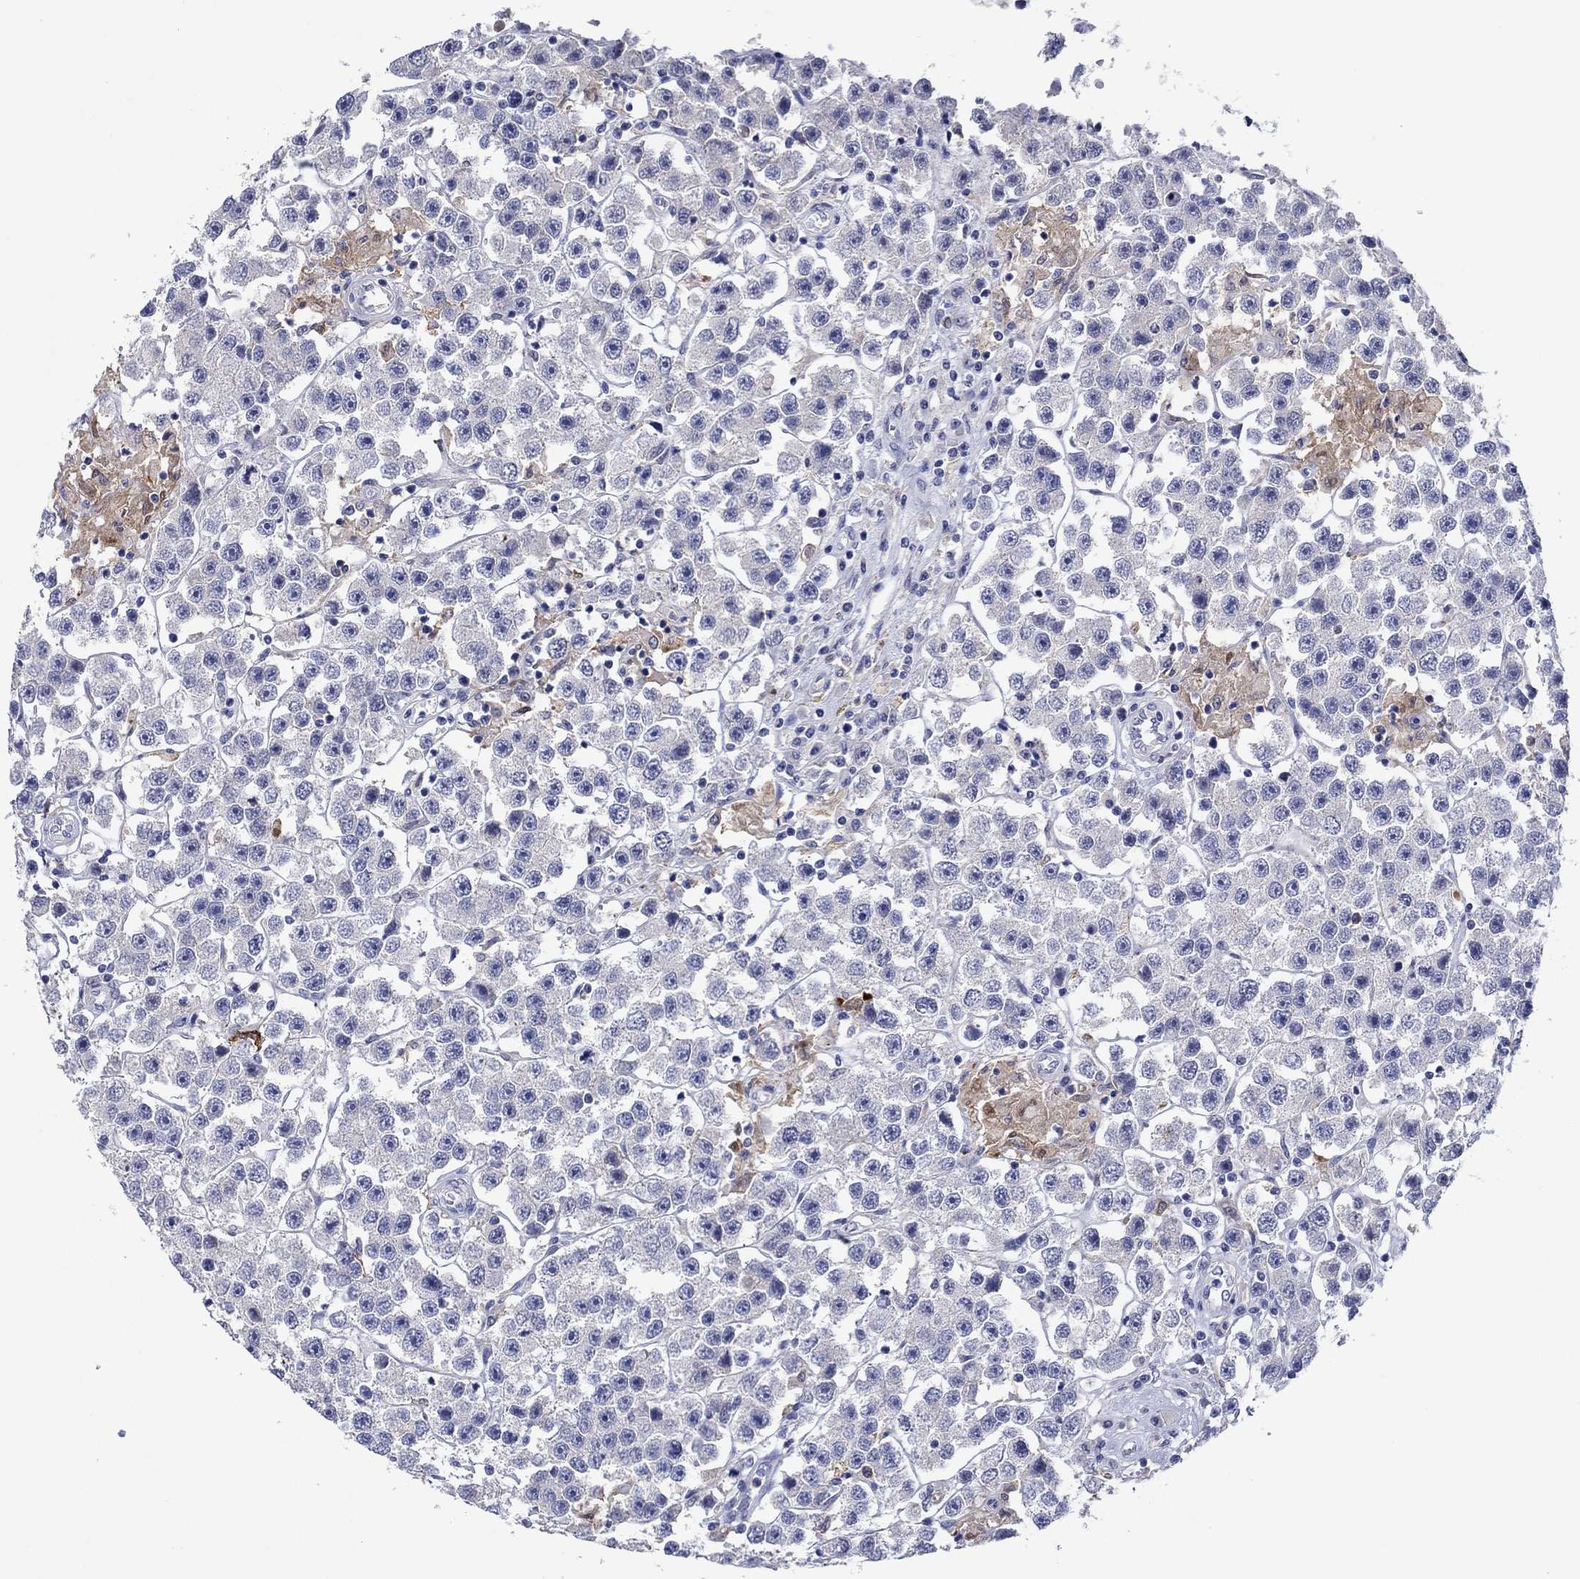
{"staining": {"intensity": "negative", "quantity": "none", "location": "none"}, "tissue": "testis cancer", "cell_type": "Tumor cells", "image_type": "cancer", "snomed": [{"axis": "morphology", "description": "Seminoma, NOS"}, {"axis": "topography", "description": "Testis"}], "caption": "This is a micrograph of IHC staining of testis cancer, which shows no expression in tumor cells.", "gene": "HDC", "patient": {"sex": "male", "age": 45}}